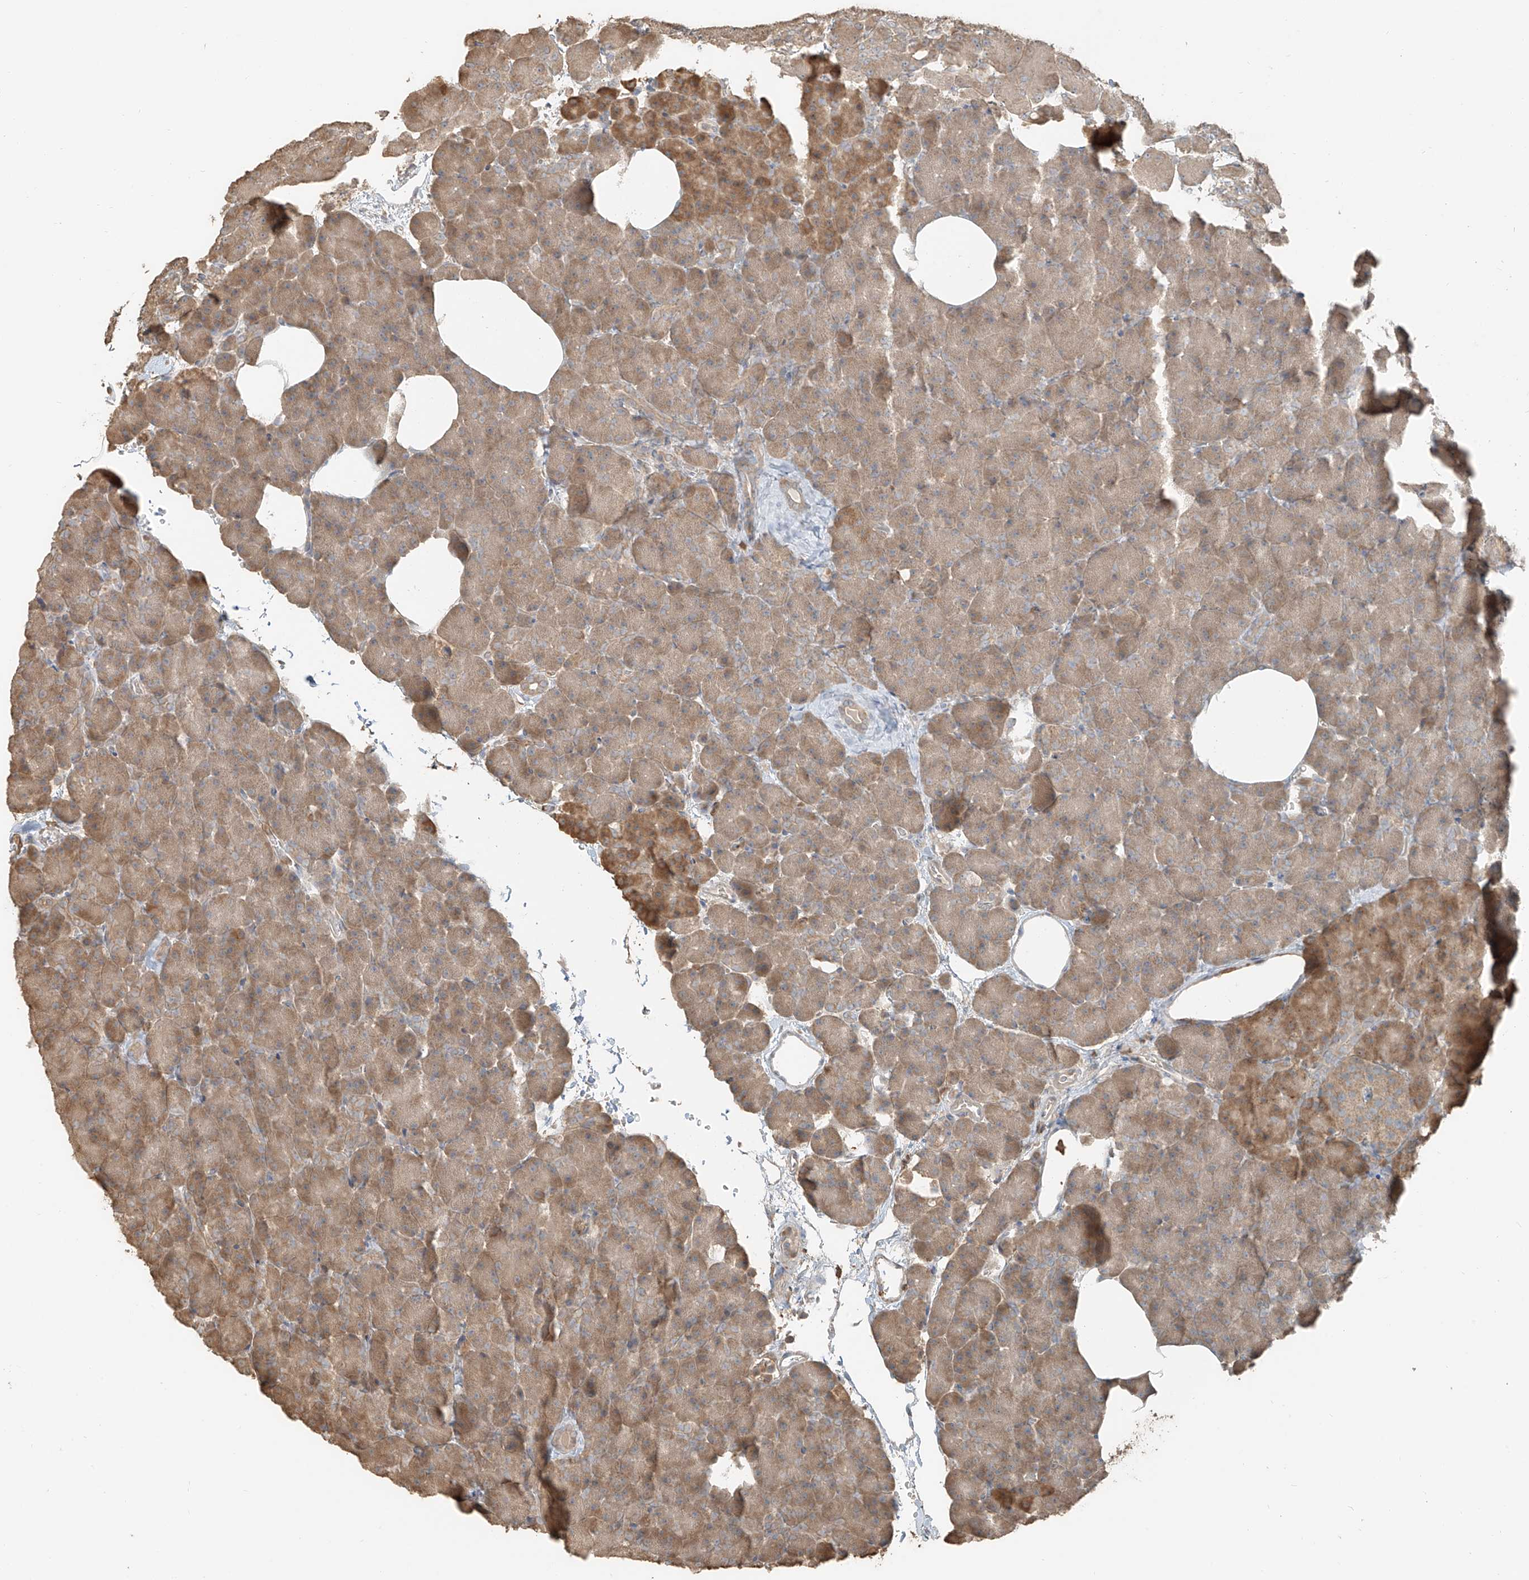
{"staining": {"intensity": "moderate", "quantity": "25%-75%", "location": "cytoplasmic/membranous"}, "tissue": "pancreas", "cell_type": "Exocrine glandular cells", "image_type": "normal", "snomed": [{"axis": "morphology", "description": "Normal tissue, NOS"}, {"axis": "morphology", "description": "Carcinoid, malignant, NOS"}, {"axis": "topography", "description": "Pancreas"}], "caption": "There is medium levels of moderate cytoplasmic/membranous positivity in exocrine glandular cells of normal pancreas, as demonstrated by immunohistochemical staining (brown color).", "gene": "RFTN2", "patient": {"sex": "female", "age": 35}}